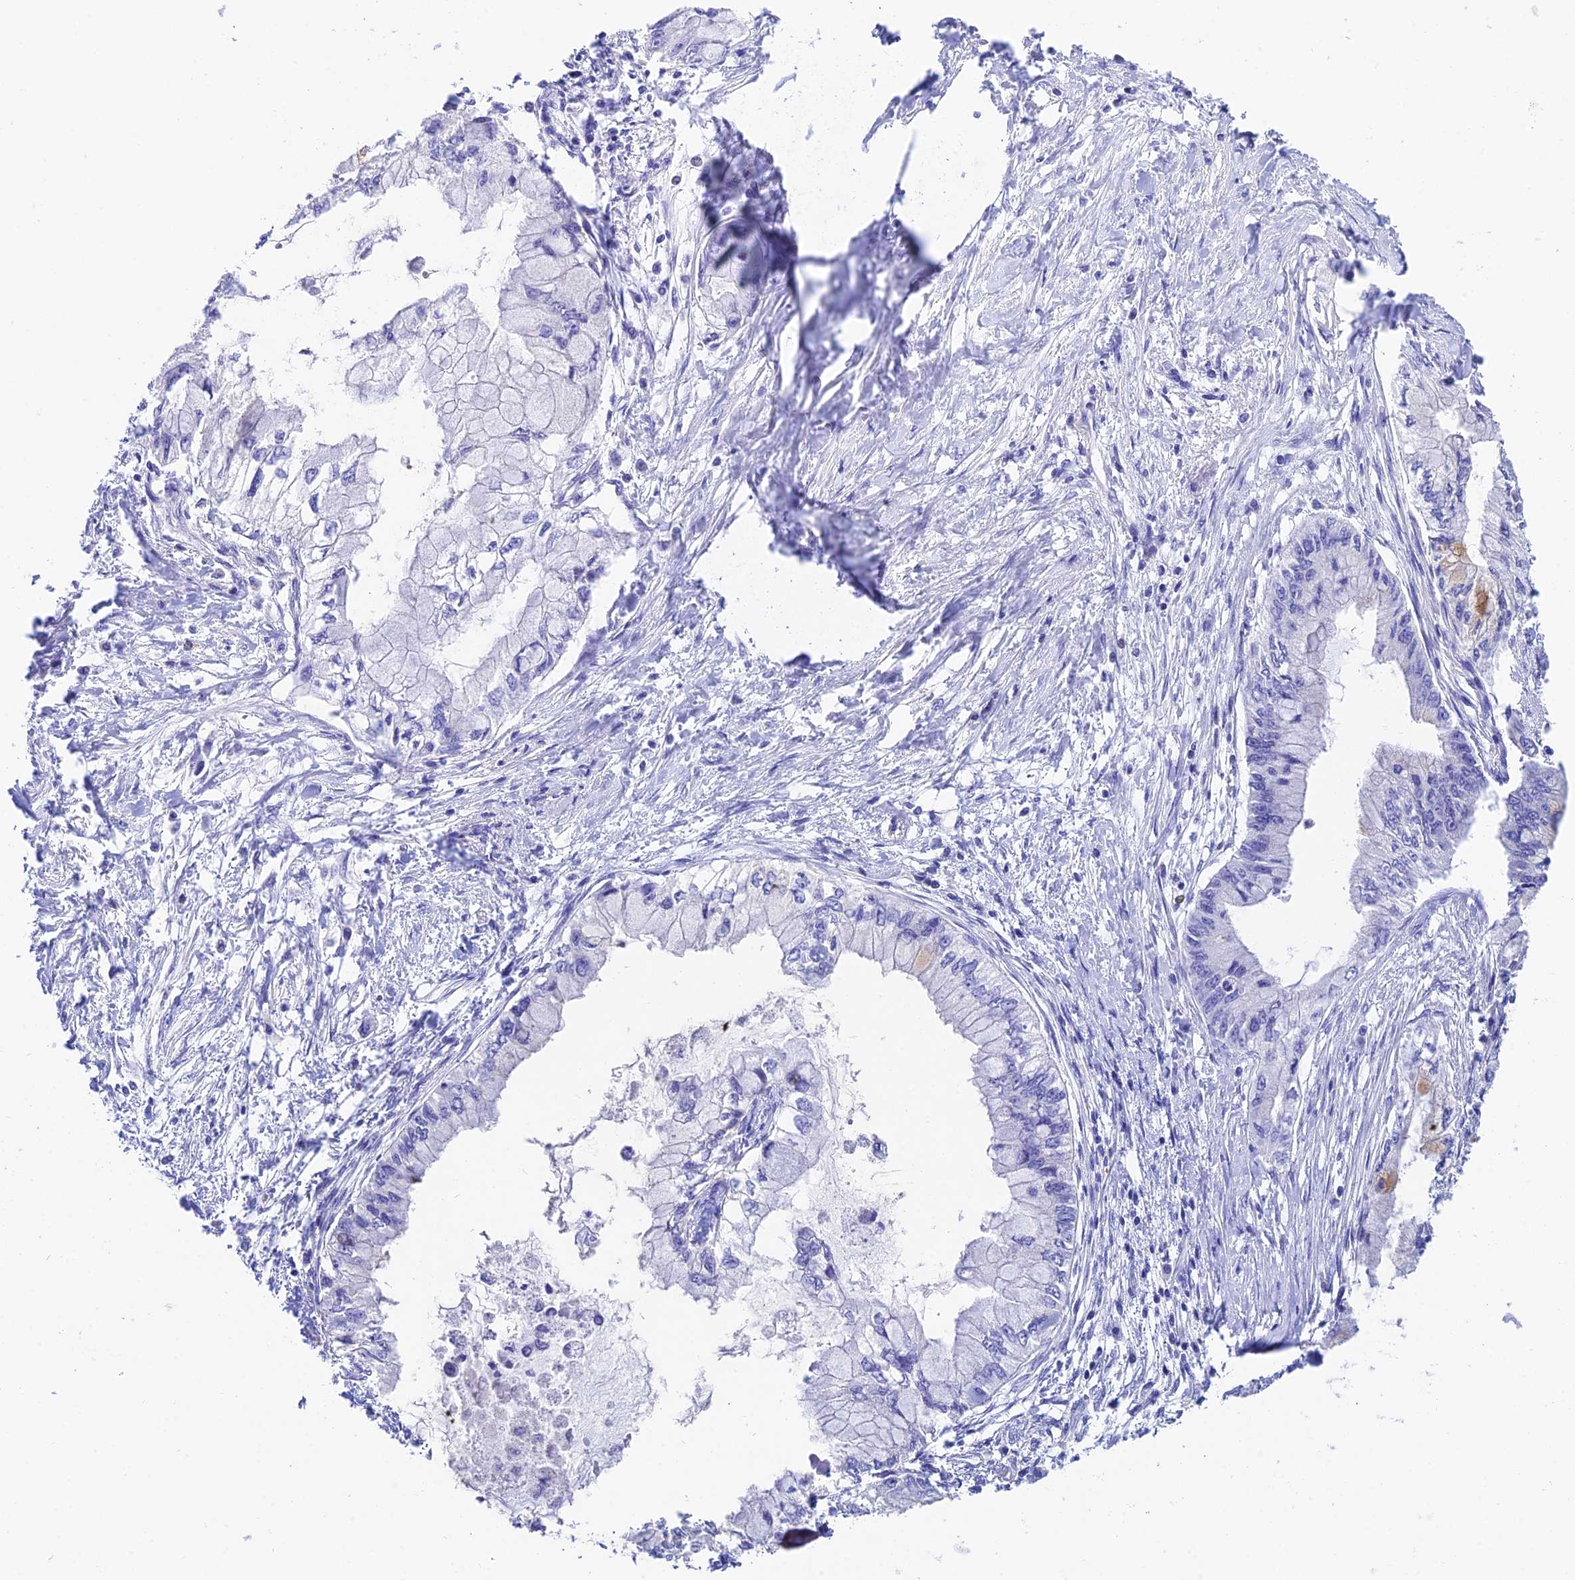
{"staining": {"intensity": "weak", "quantity": "<25%", "location": "cytoplasmic/membranous"}, "tissue": "pancreatic cancer", "cell_type": "Tumor cells", "image_type": "cancer", "snomed": [{"axis": "morphology", "description": "Adenocarcinoma, NOS"}, {"axis": "topography", "description": "Pancreas"}], "caption": "A micrograph of human pancreatic cancer (adenocarcinoma) is negative for staining in tumor cells.", "gene": "CEP41", "patient": {"sex": "male", "age": 48}}